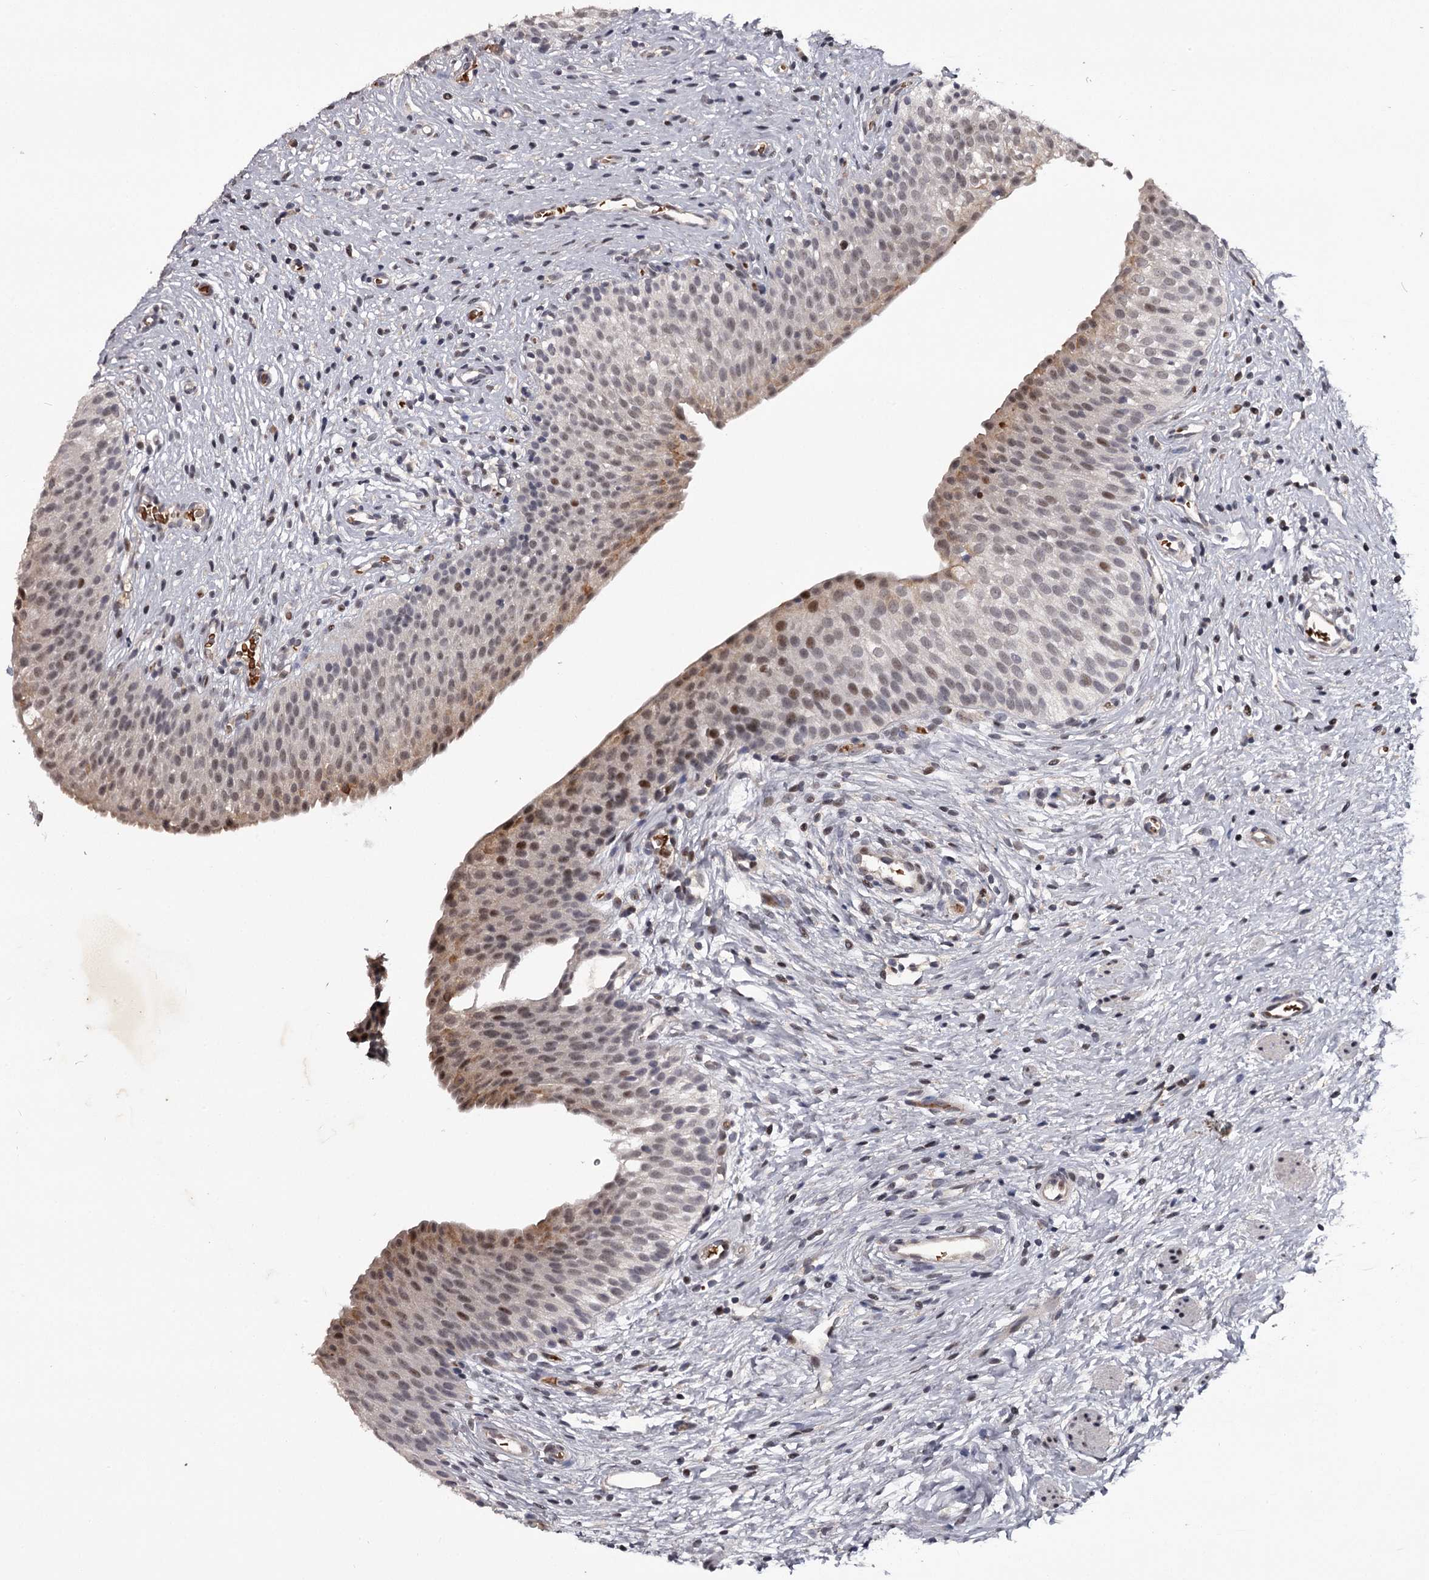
{"staining": {"intensity": "moderate", "quantity": "25%-75%", "location": "nuclear"}, "tissue": "urinary bladder", "cell_type": "Urothelial cells", "image_type": "normal", "snomed": [{"axis": "morphology", "description": "Normal tissue, NOS"}, {"axis": "topography", "description": "Urinary bladder"}], "caption": "Moderate nuclear protein staining is seen in approximately 25%-75% of urothelial cells in urinary bladder.", "gene": "RNF44", "patient": {"sex": "male", "age": 1}}